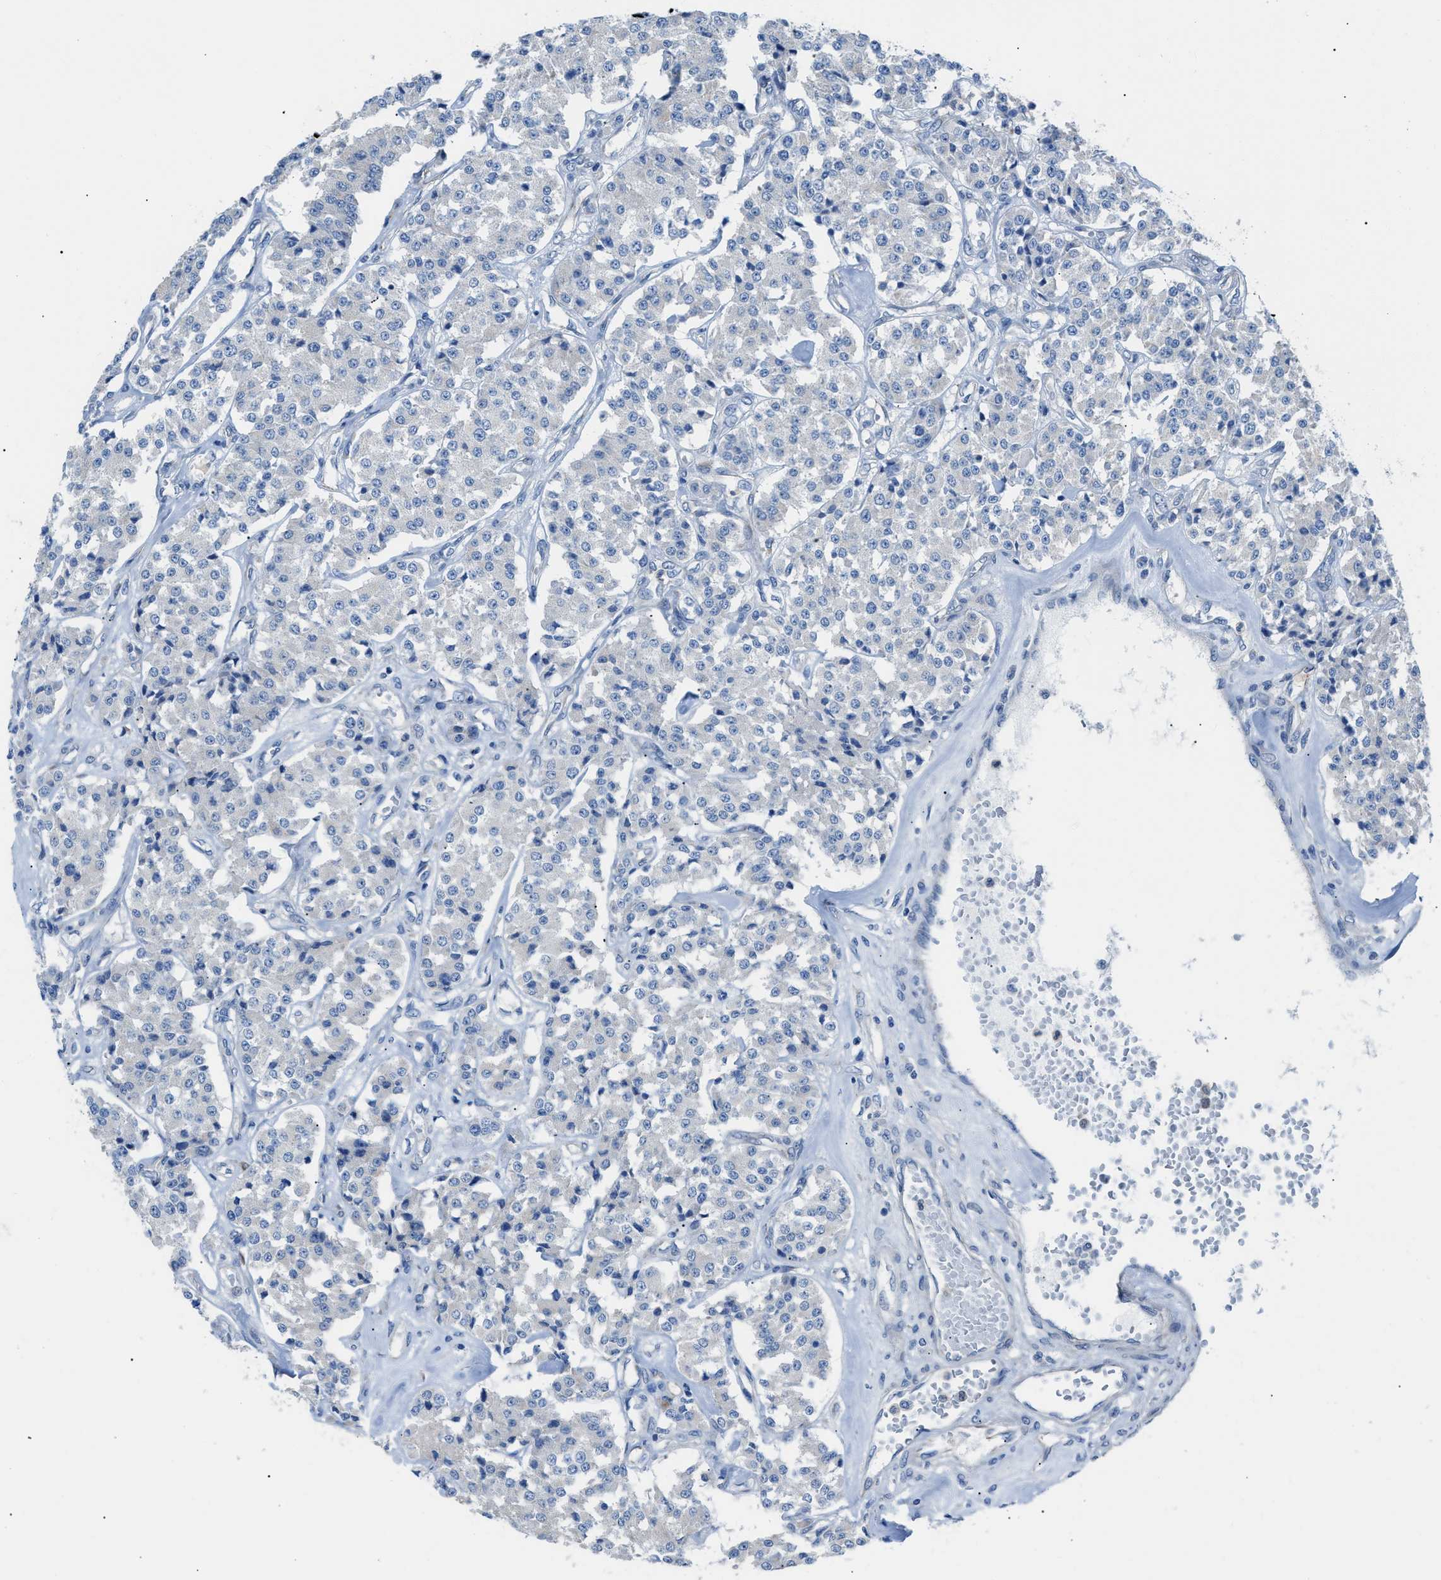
{"staining": {"intensity": "negative", "quantity": "none", "location": "none"}, "tissue": "carcinoid", "cell_type": "Tumor cells", "image_type": "cancer", "snomed": [{"axis": "morphology", "description": "Carcinoid, malignant, NOS"}, {"axis": "topography", "description": "Pancreas"}], "caption": "The photomicrograph shows no significant positivity in tumor cells of malignant carcinoid. (DAB immunohistochemistry visualized using brightfield microscopy, high magnification).", "gene": "ITPR1", "patient": {"sex": "male", "age": 41}}